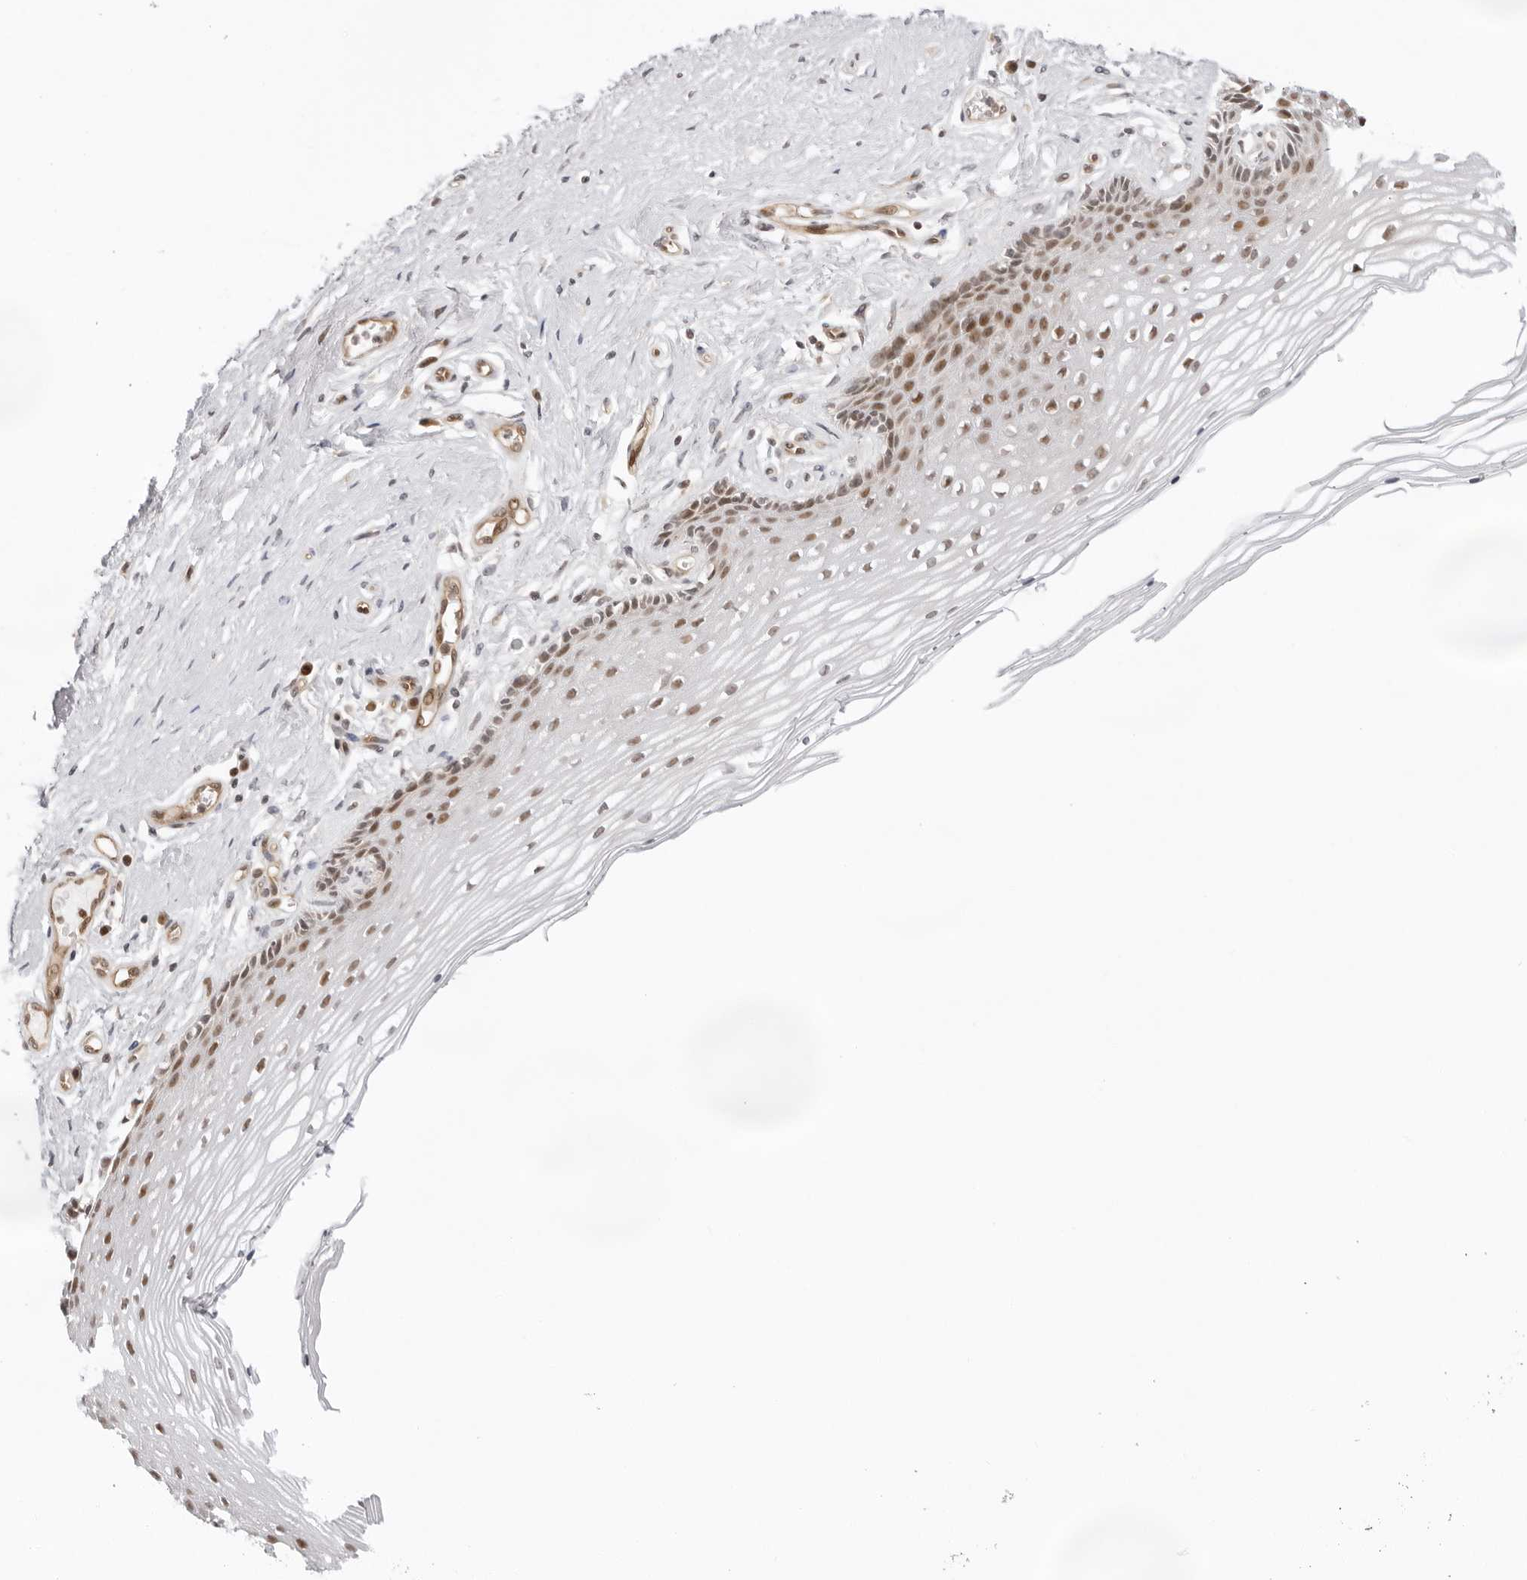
{"staining": {"intensity": "moderate", "quantity": "25%-75%", "location": "nuclear"}, "tissue": "vagina", "cell_type": "Squamous epithelial cells", "image_type": "normal", "snomed": [{"axis": "morphology", "description": "Normal tissue, NOS"}, {"axis": "topography", "description": "Vagina"}], "caption": "A micrograph showing moderate nuclear expression in about 25%-75% of squamous epithelial cells in benign vagina, as visualized by brown immunohistochemical staining.", "gene": "ITGB3BP", "patient": {"sex": "female", "age": 46}}